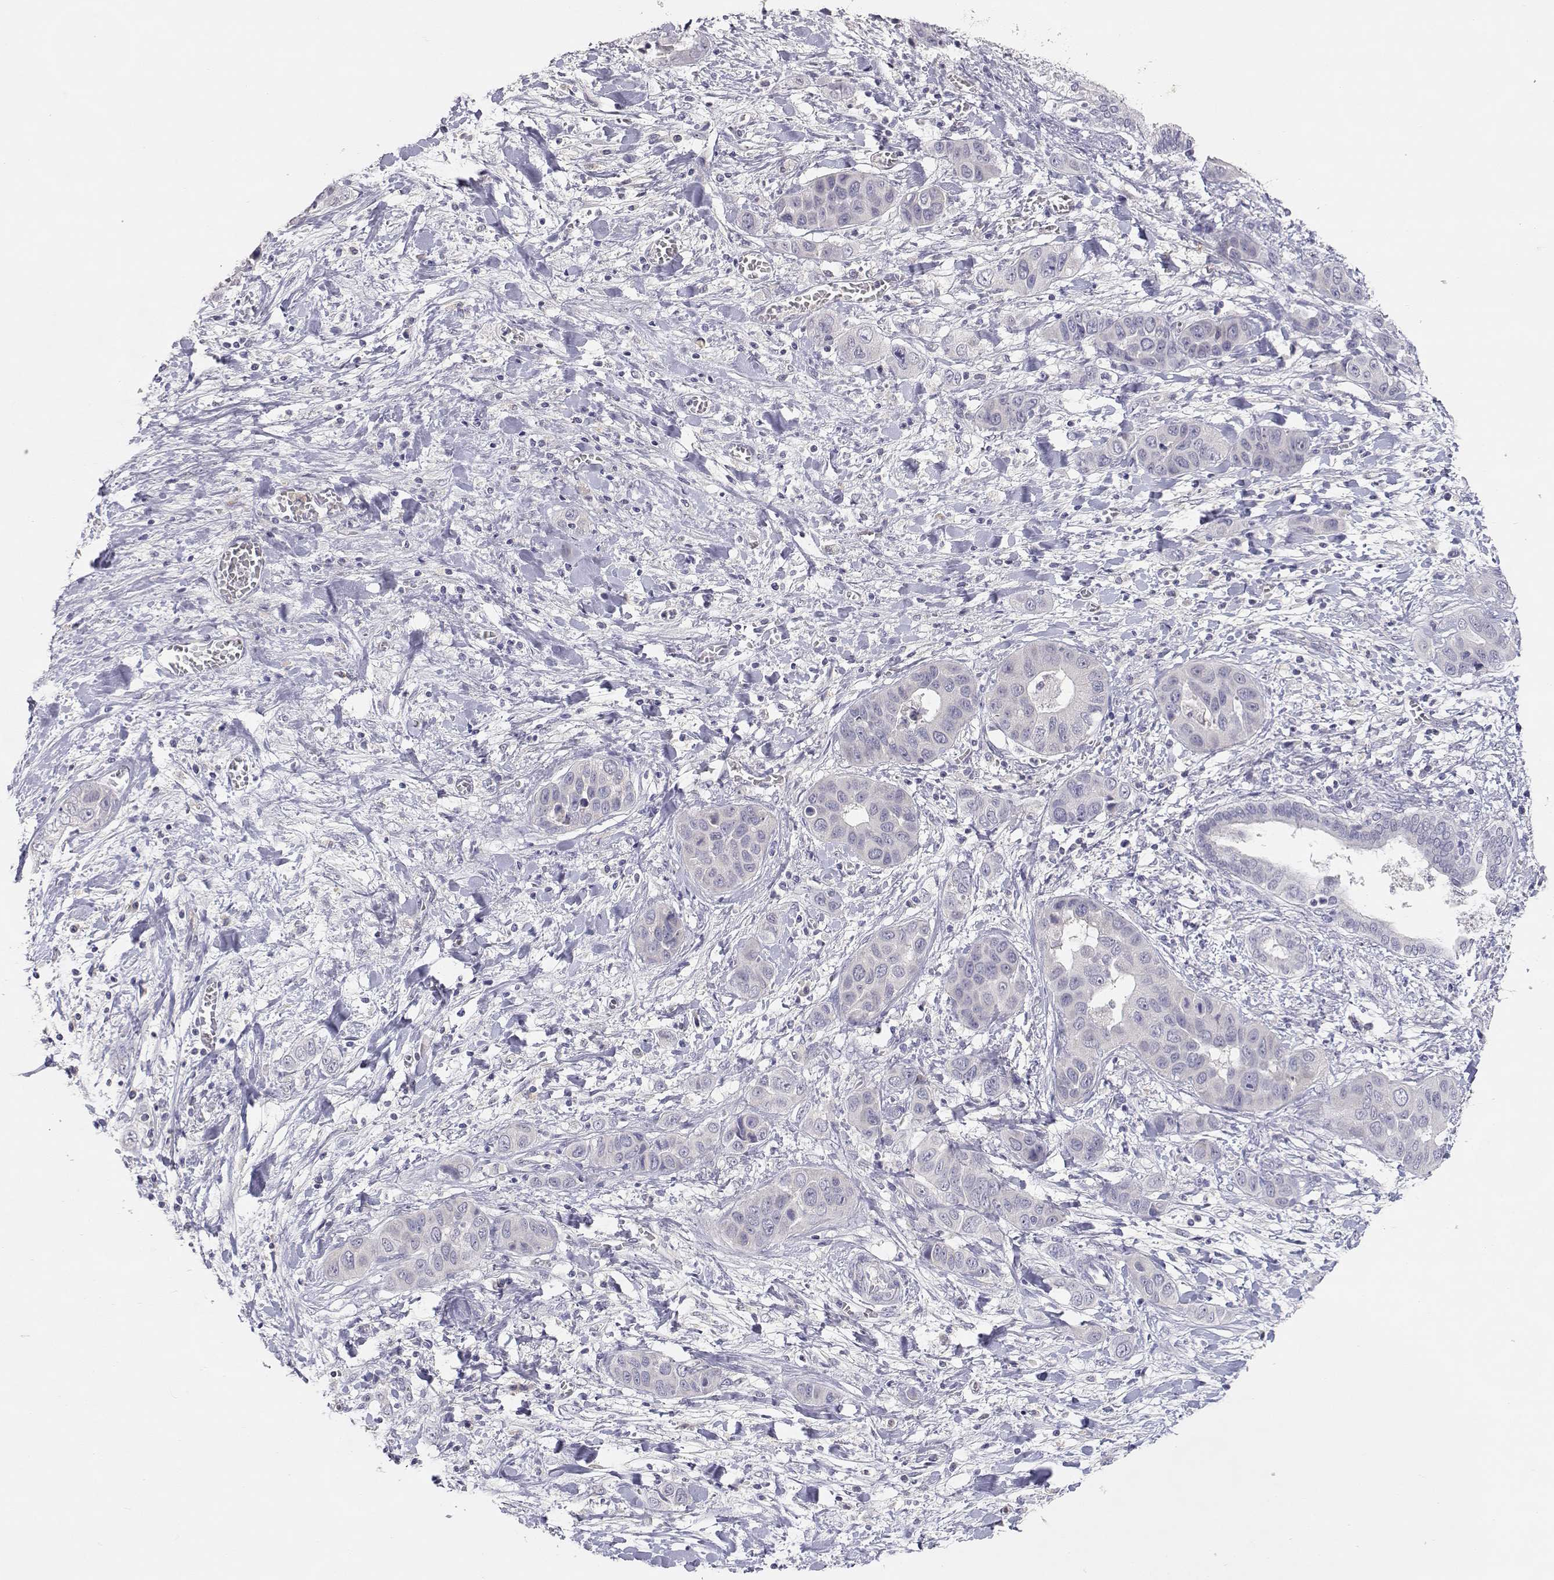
{"staining": {"intensity": "negative", "quantity": "none", "location": "none"}, "tissue": "liver cancer", "cell_type": "Tumor cells", "image_type": "cancer", "snomed": [{"axis": "morphology", "description": "Cholangiocarcinoma"}, {"axis": "topography", "description": "Liver"}], "caption": "DAB immunohistochemical staining of liver cholangiocarcinoma demonstrates no significant staining in tumor cells.", "gene": "ADA", "patient": {"sex": "female", "age": 52}}